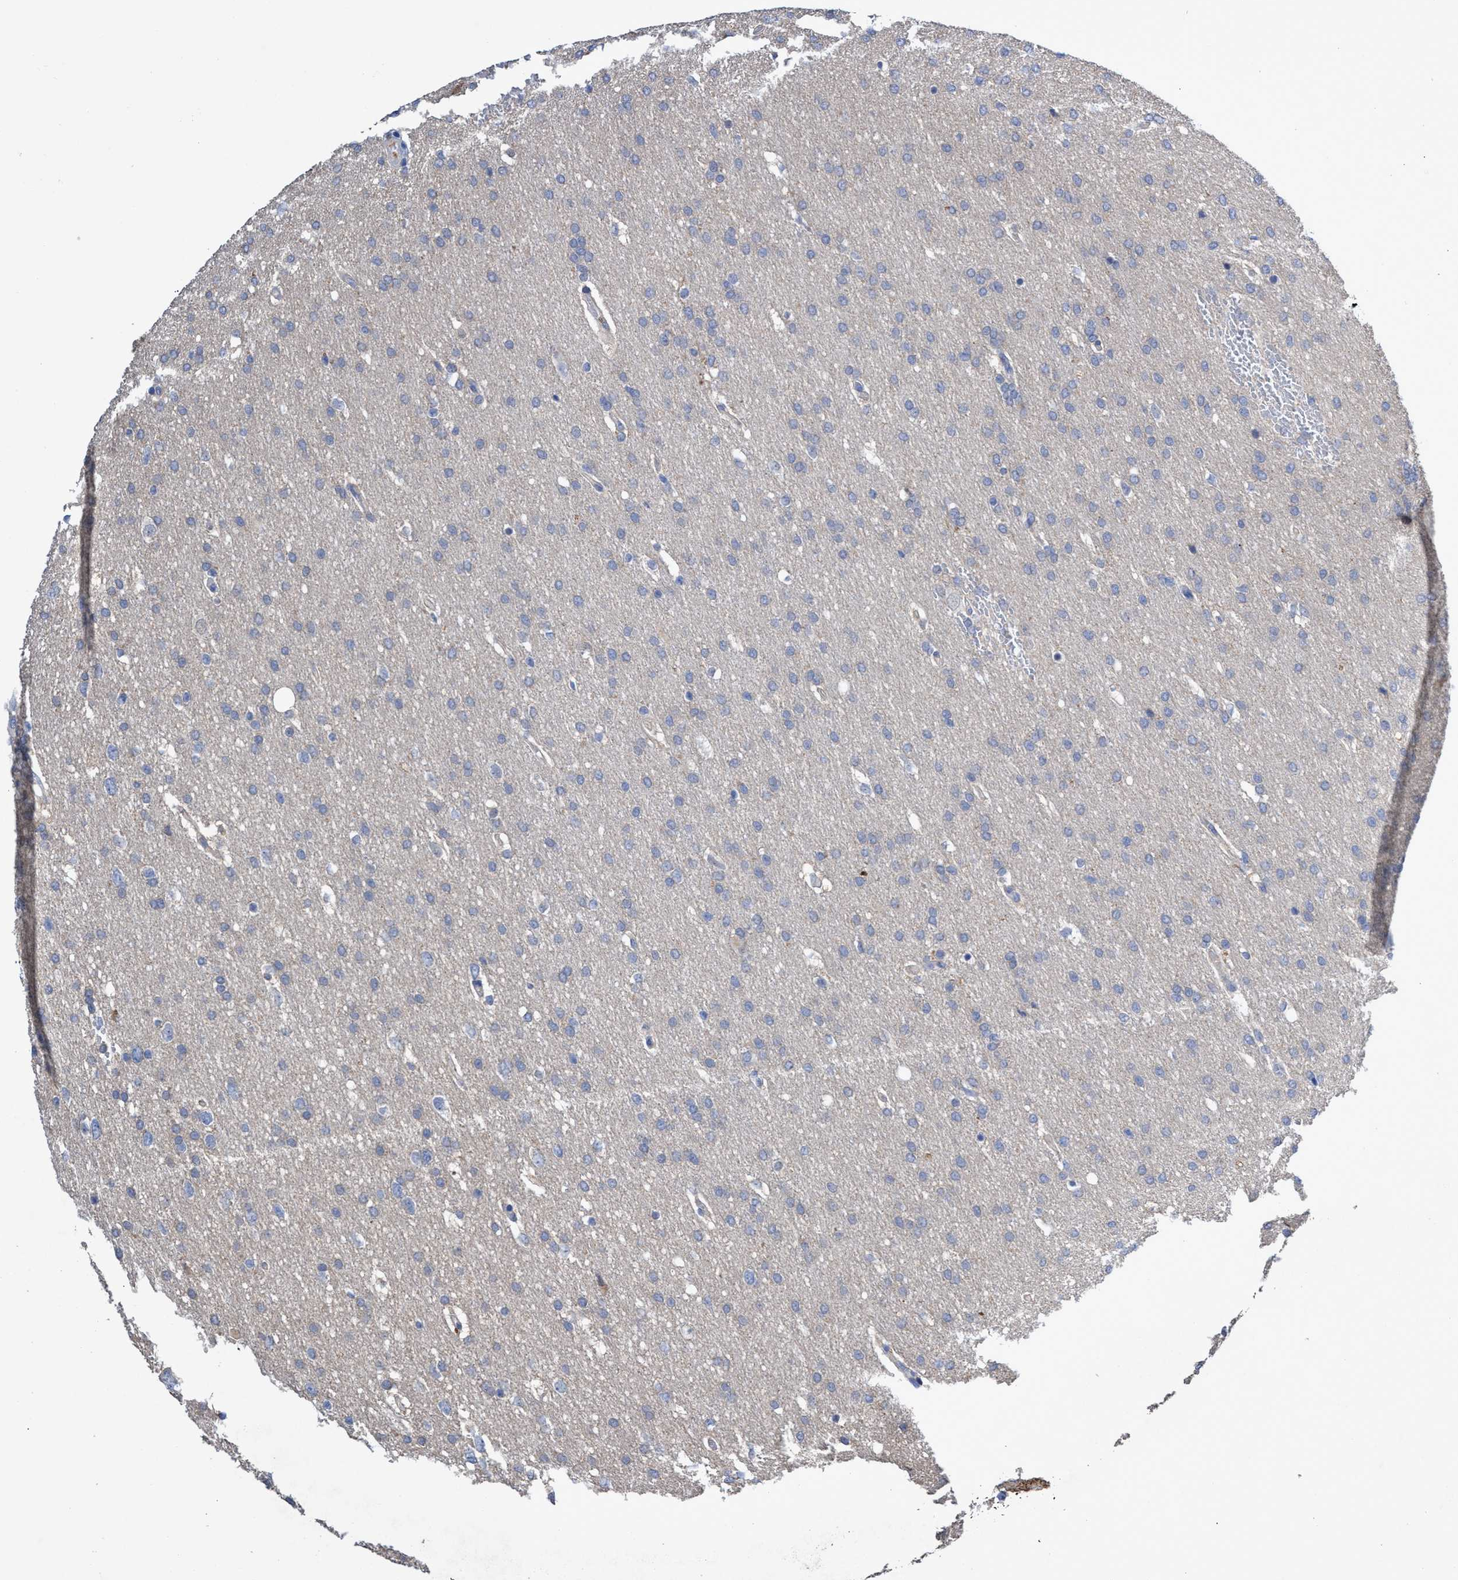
{"staining": {"intensity": "negative", "quantity": "none", "location": "none"}, "tissue": "glioma", "cell_type": "Tumor cells", "image_type": "cancer", "snomed": [{"axis": "morphology", "description": "Glioma, malignant, Low grade"}, {"axis": "topography", "description": "Brain"}], "caption": "High magnification brightfield microscopy of malignant low-grade glioma stained with DAB (3,3'-diaminobenzidine) (brown) and counterstained with hematoxylin (blue): tumor cells show no significant positivity.", "gene": "SVEP1", "patient": {"sex": "female", "age": 37}}